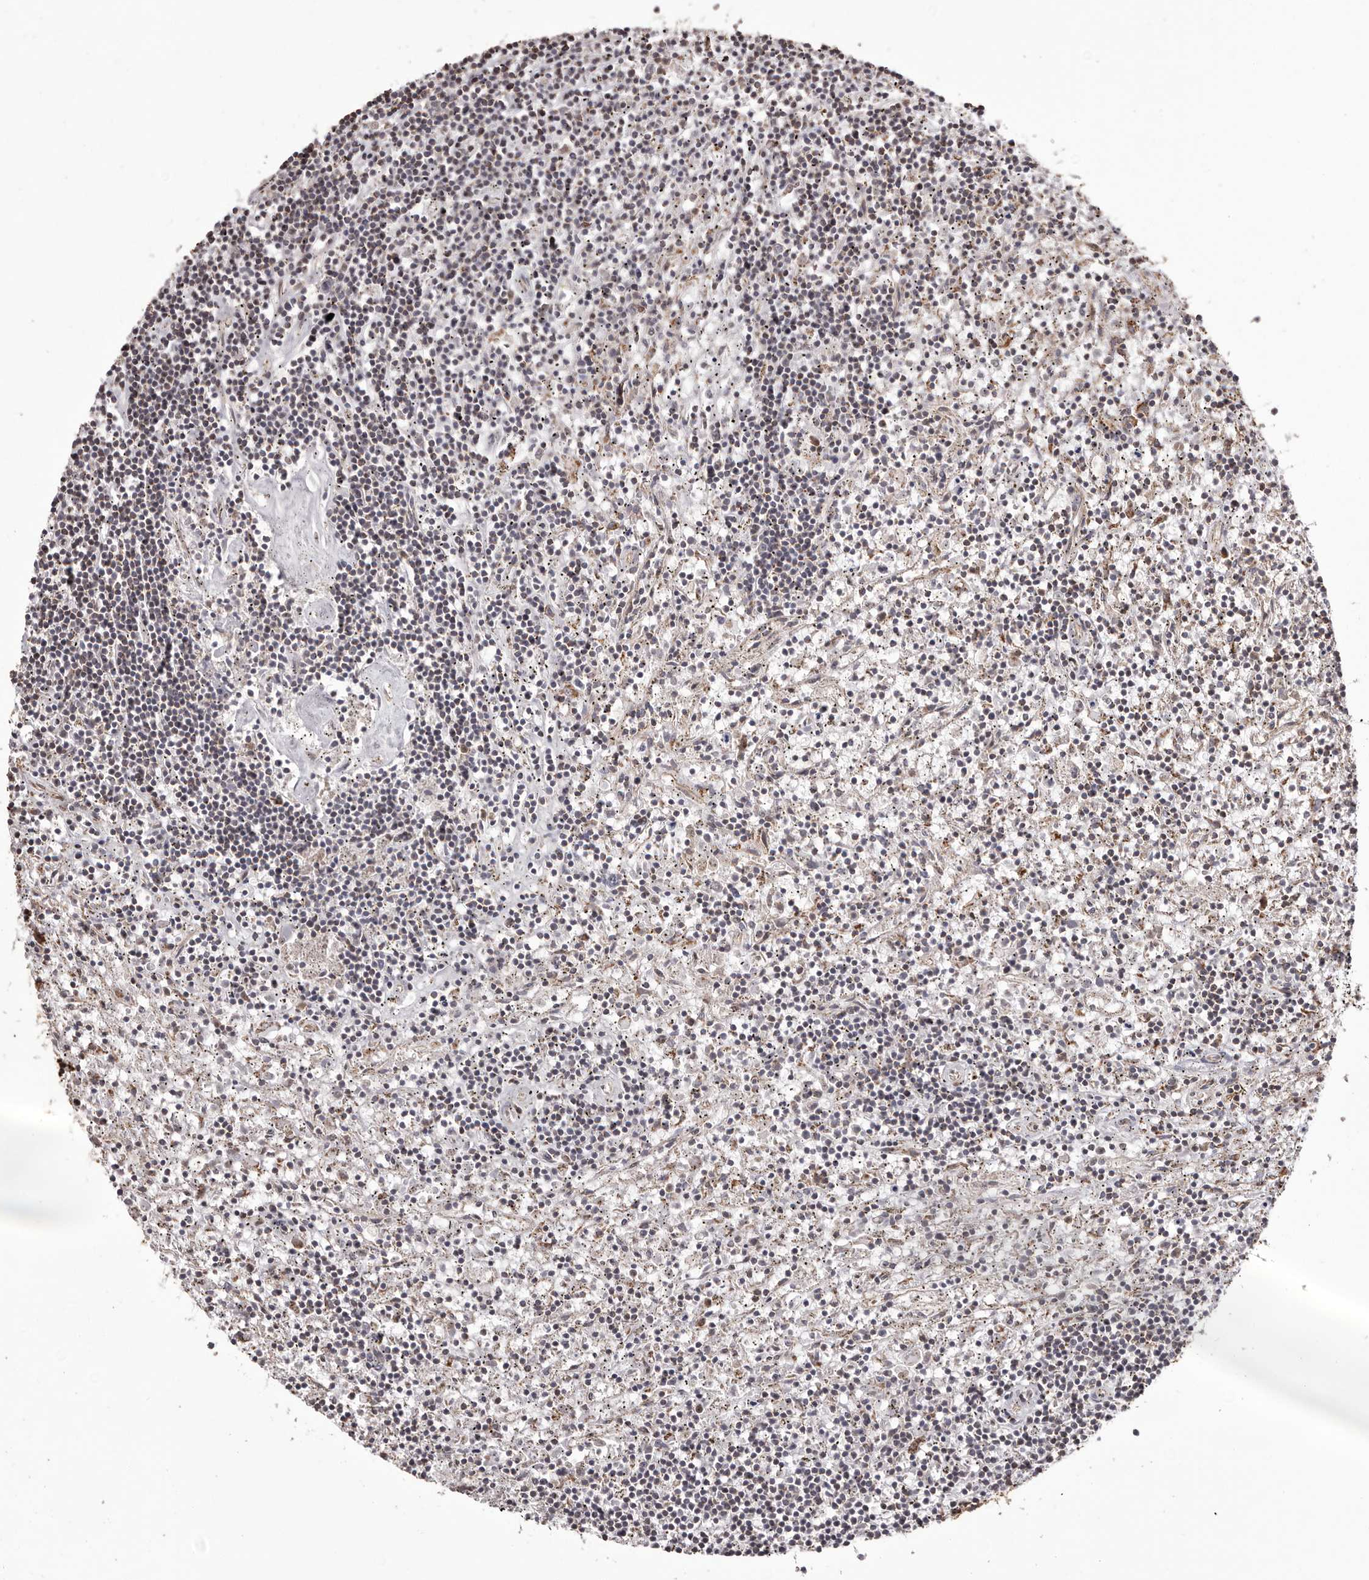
{"staining": {"intensity": "negative", "quantity": "none", "location": "none"}, "tissue": "lymphoma", "cell_type": "Tumor cells", "image_type": "cancer", "snomed": [{"axis": "morphology", "description": "Malignant lymphoma, non-Hodgkin's type, Low grade"}, {"axis": "topography", "description": "Spleen"}], "caption": "Tumor cells show no significant expression in lymphoma.", "gene": "GFOD1", "patient": {"sex": "male", "age": 76}}